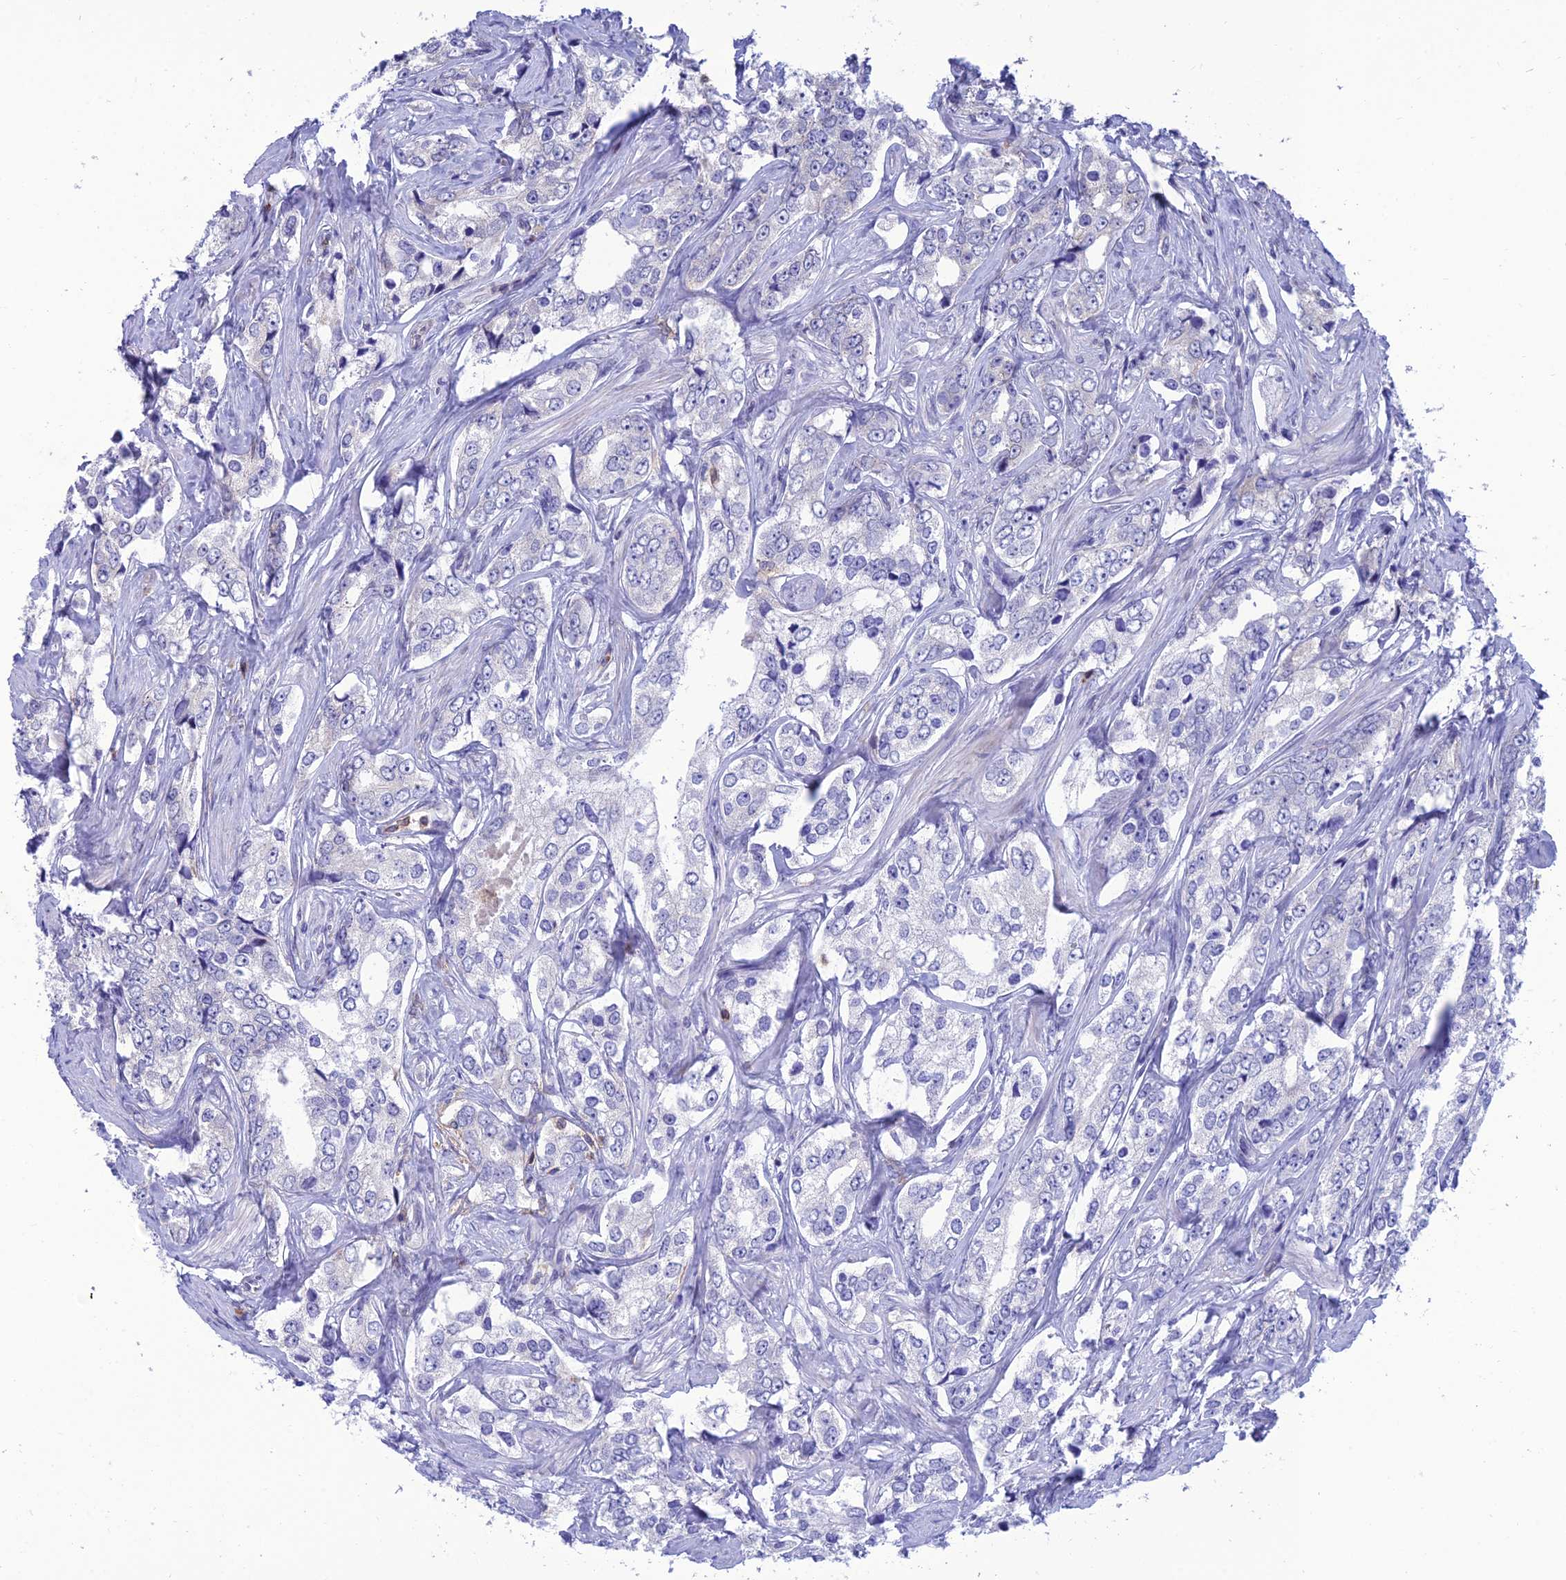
{"staining": {"intensity": "negative", "quantity": "none", "location": "none"}, "tissue": "prostate cancer", "cell_type": "Tumor cells", "image_type": "cancer", "snomed": [{"axis": "morphology", "description": "Adenocarcinoma, High grade"}, {"axis": "topography", "description": "Prostate"}], "caption": "Tumor cells are negative for protein expression in human prostate cancer. (Stains: DAB IHC with hematoxylin counter stain, Microscopy: brightfield microscopy at high magnification).", "gene": "FAM76A", "patient": {"sex": "male", "age": 66}}